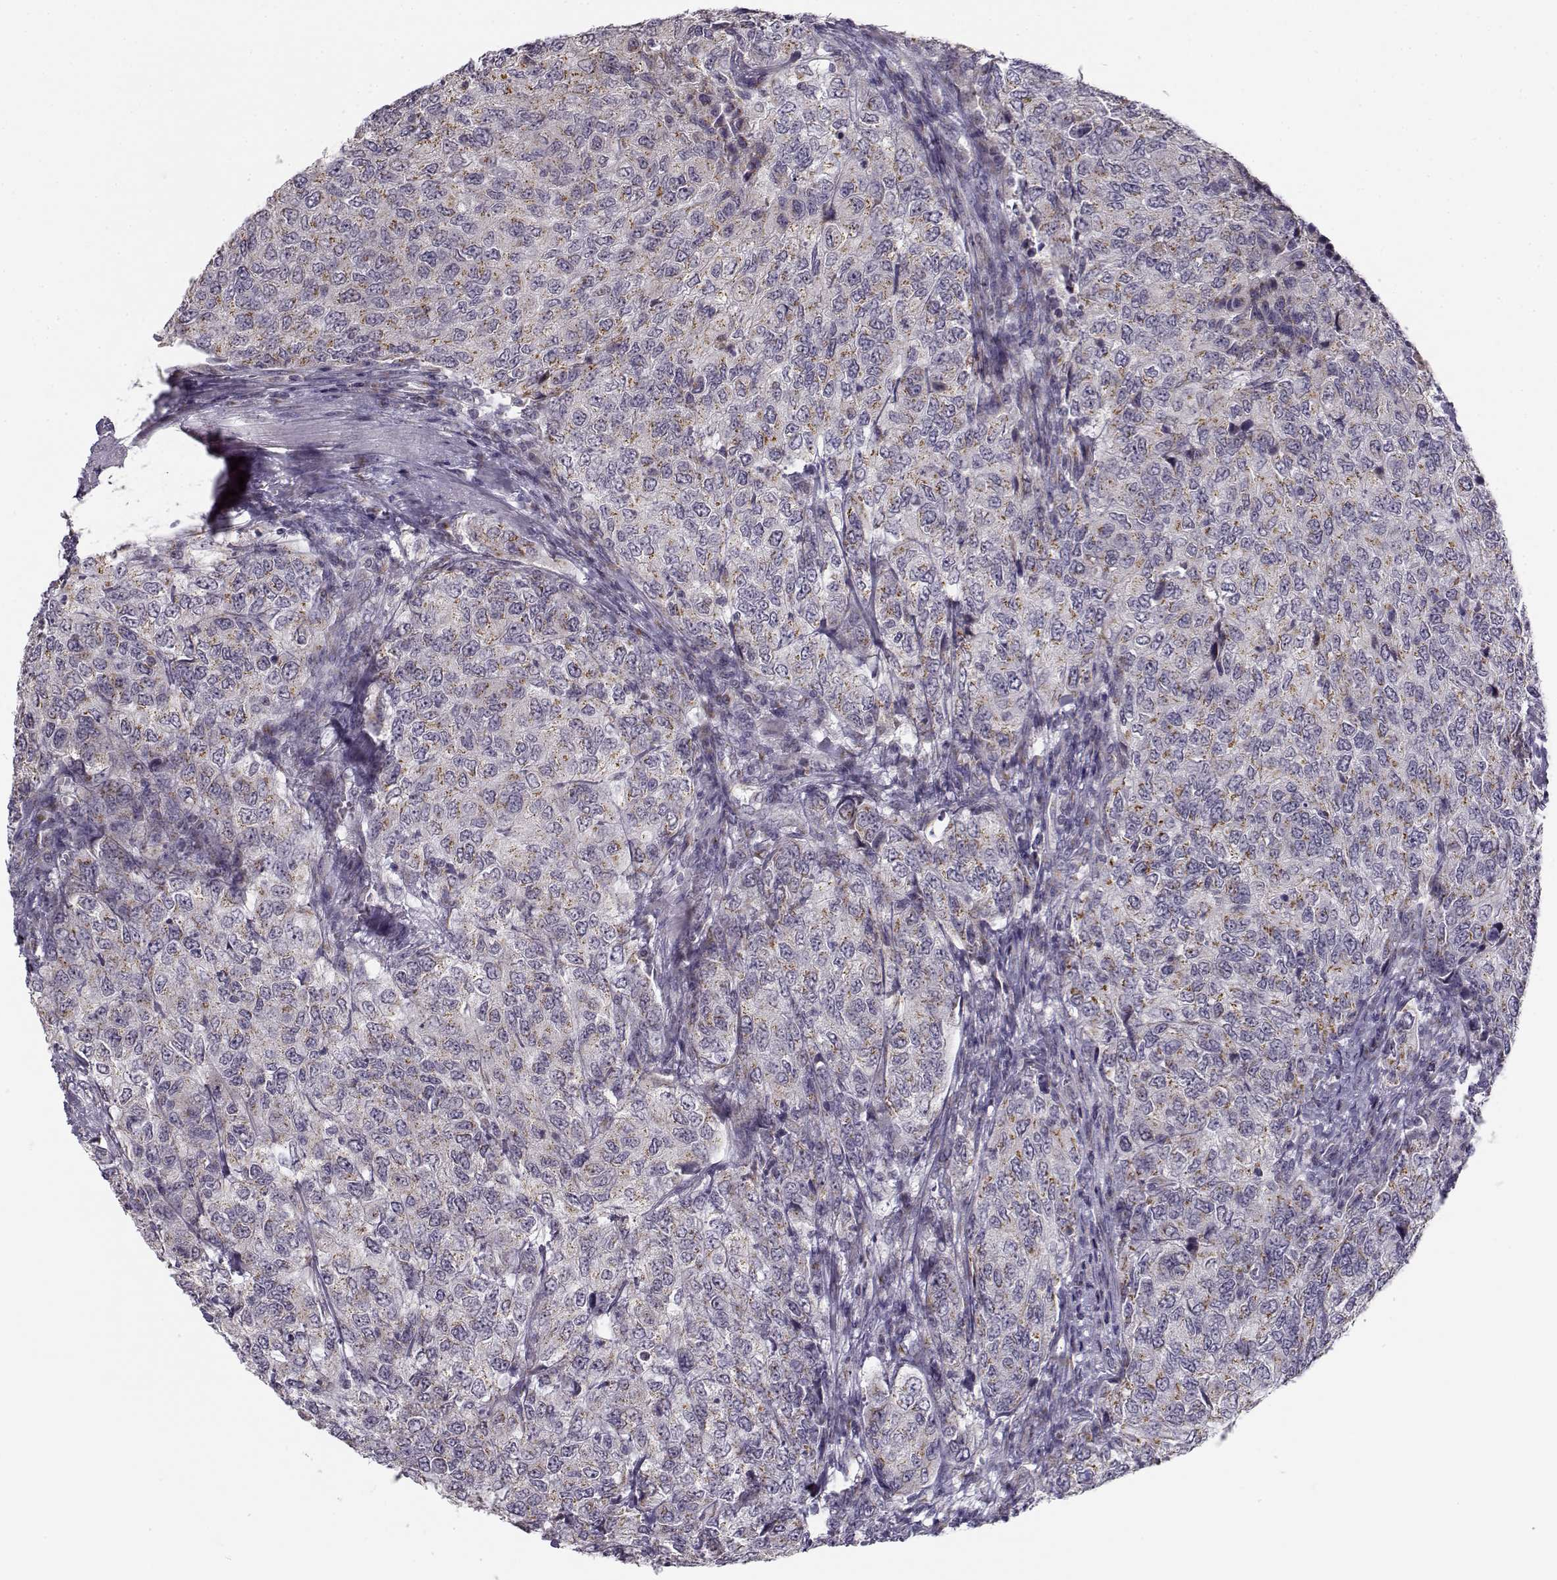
{"staining": {"intensity": "weak", "quantity": ">75%", "location": "cytoplasmic/membranous"}, "tissue": "urothelial cancer", "cell_type": "Tumor cells", "image_type": "cancer", "snomed": [{"axis": "morphology", "description": "Urothelial carcinoma, High grade"}, {"axis": "topography", "description": "Urinary bladder"}], "caption": "Immunohistochemical staining of human urothelial cancer demonstrates low levels of weak cytoplasmic/membranous staining in approximately >75% of tumor cells.", "gene": "SLC4A5", "patient": {"sex": "female", "age": 78}}